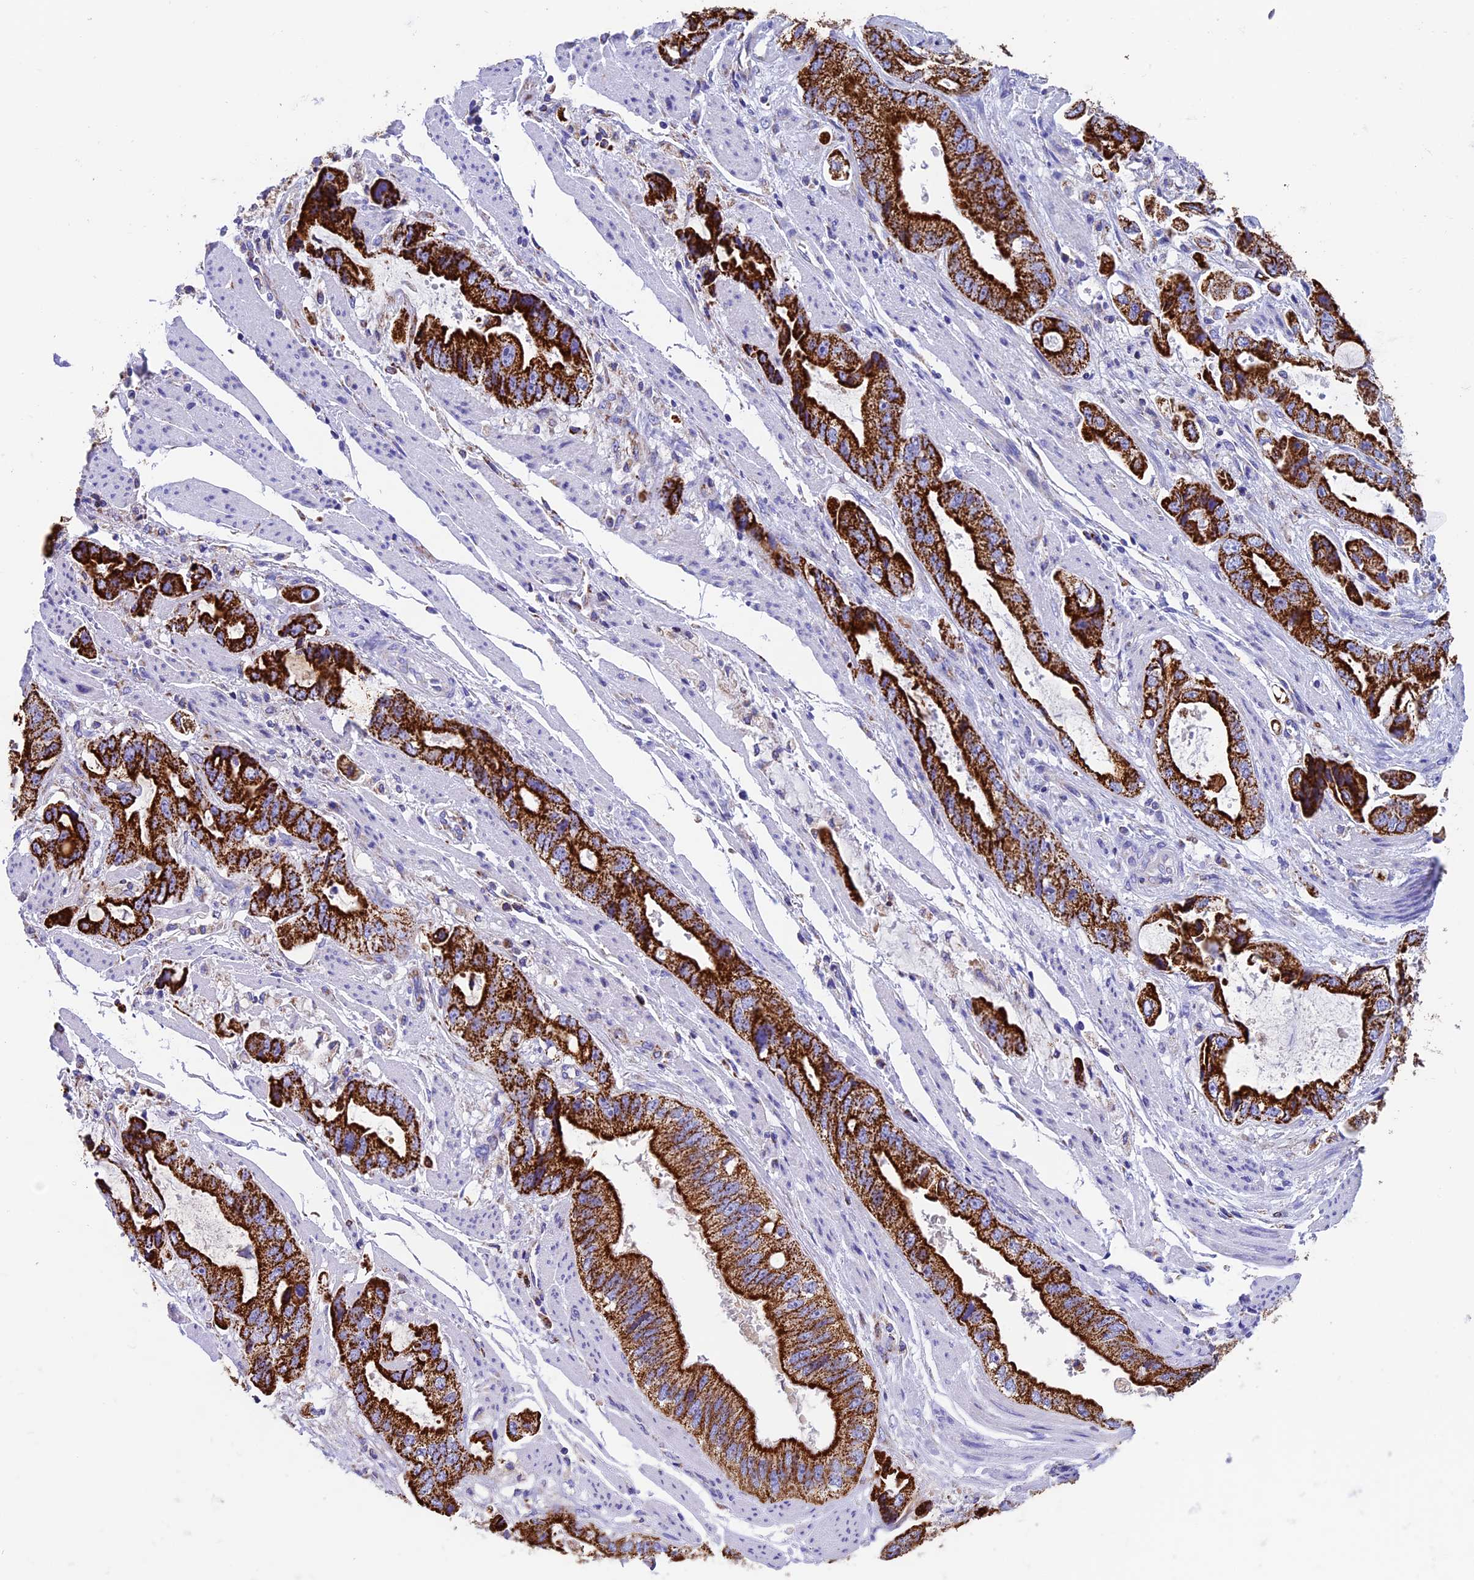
{"staining": {"intensity": "strong", "quantity": ">75%", "location": "cytoplasmic/membranous"}, "tissue": "stomach cancer", "cell_type": "Tumor cells", "image_type": "cancer", "snomed": [{"axis": "morphology", "description": "Adenocarcinoma, NOS"}, {"axis": "topography", "description": "Stomach"}], "caption": "Immunohistochemical staining of adenocarcinoma (stomach) displays high levels of strong cytoplasmic/membranous expression in about >75% of tumor cells.", "gene": "SLC8B1", "patient": {"sex": "male", "age": 62}}